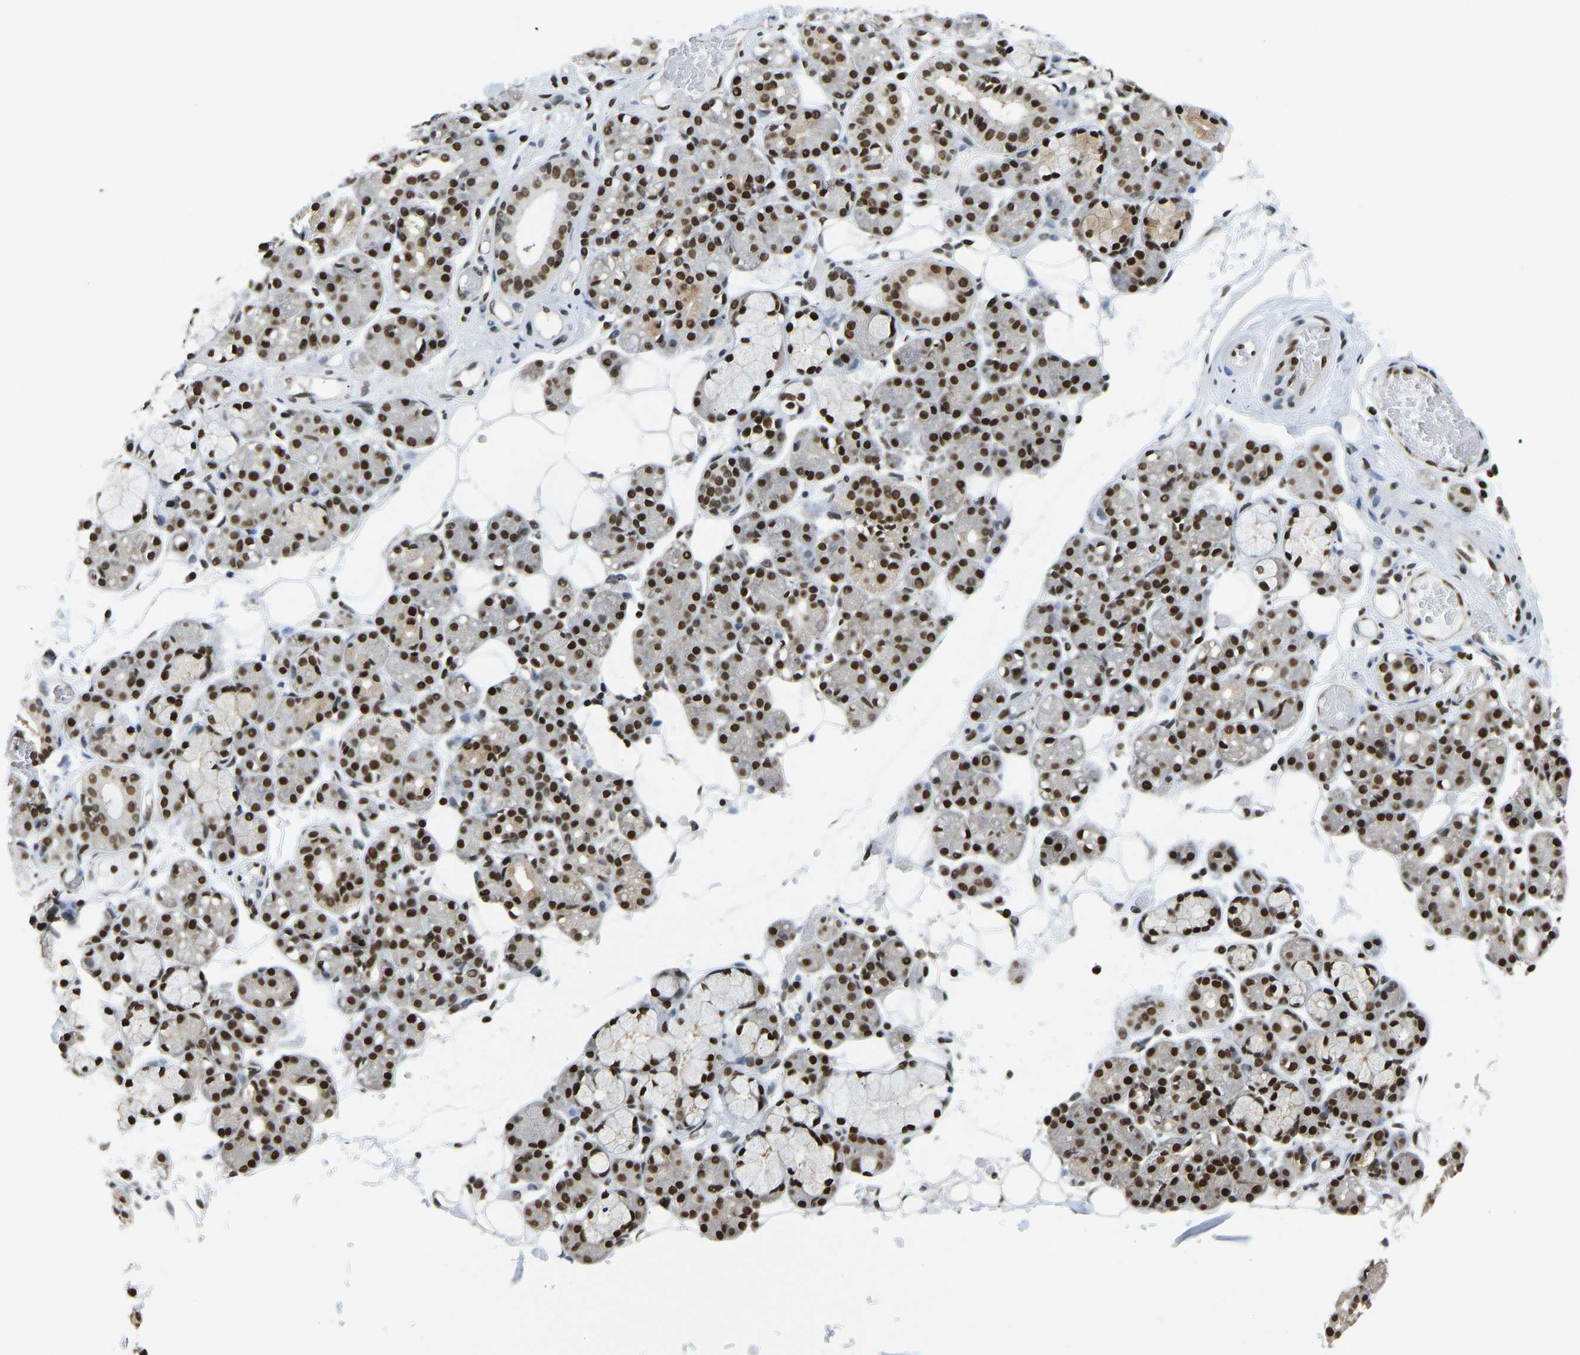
{"staining": {"intensity": "strong", "quantity": ">75%", "location": "nuclear"}, "tissue": "salivary gland", "cell_type": "Glandular cells", "image_type": "normal", "snomed": [{"axis": "morphology", "description": "Normal tissue, NOS"}, {"axis": "topography", "description": "Salivary gland"}], "caption": "This histopathology image reveals IHC staining of unremarkable human salivary gland, with high strong nuclear positivity in approximately >75% of glandular cells.", "gene": "ZSCAN20", "patient": {"sex": "male", "age": 63}}